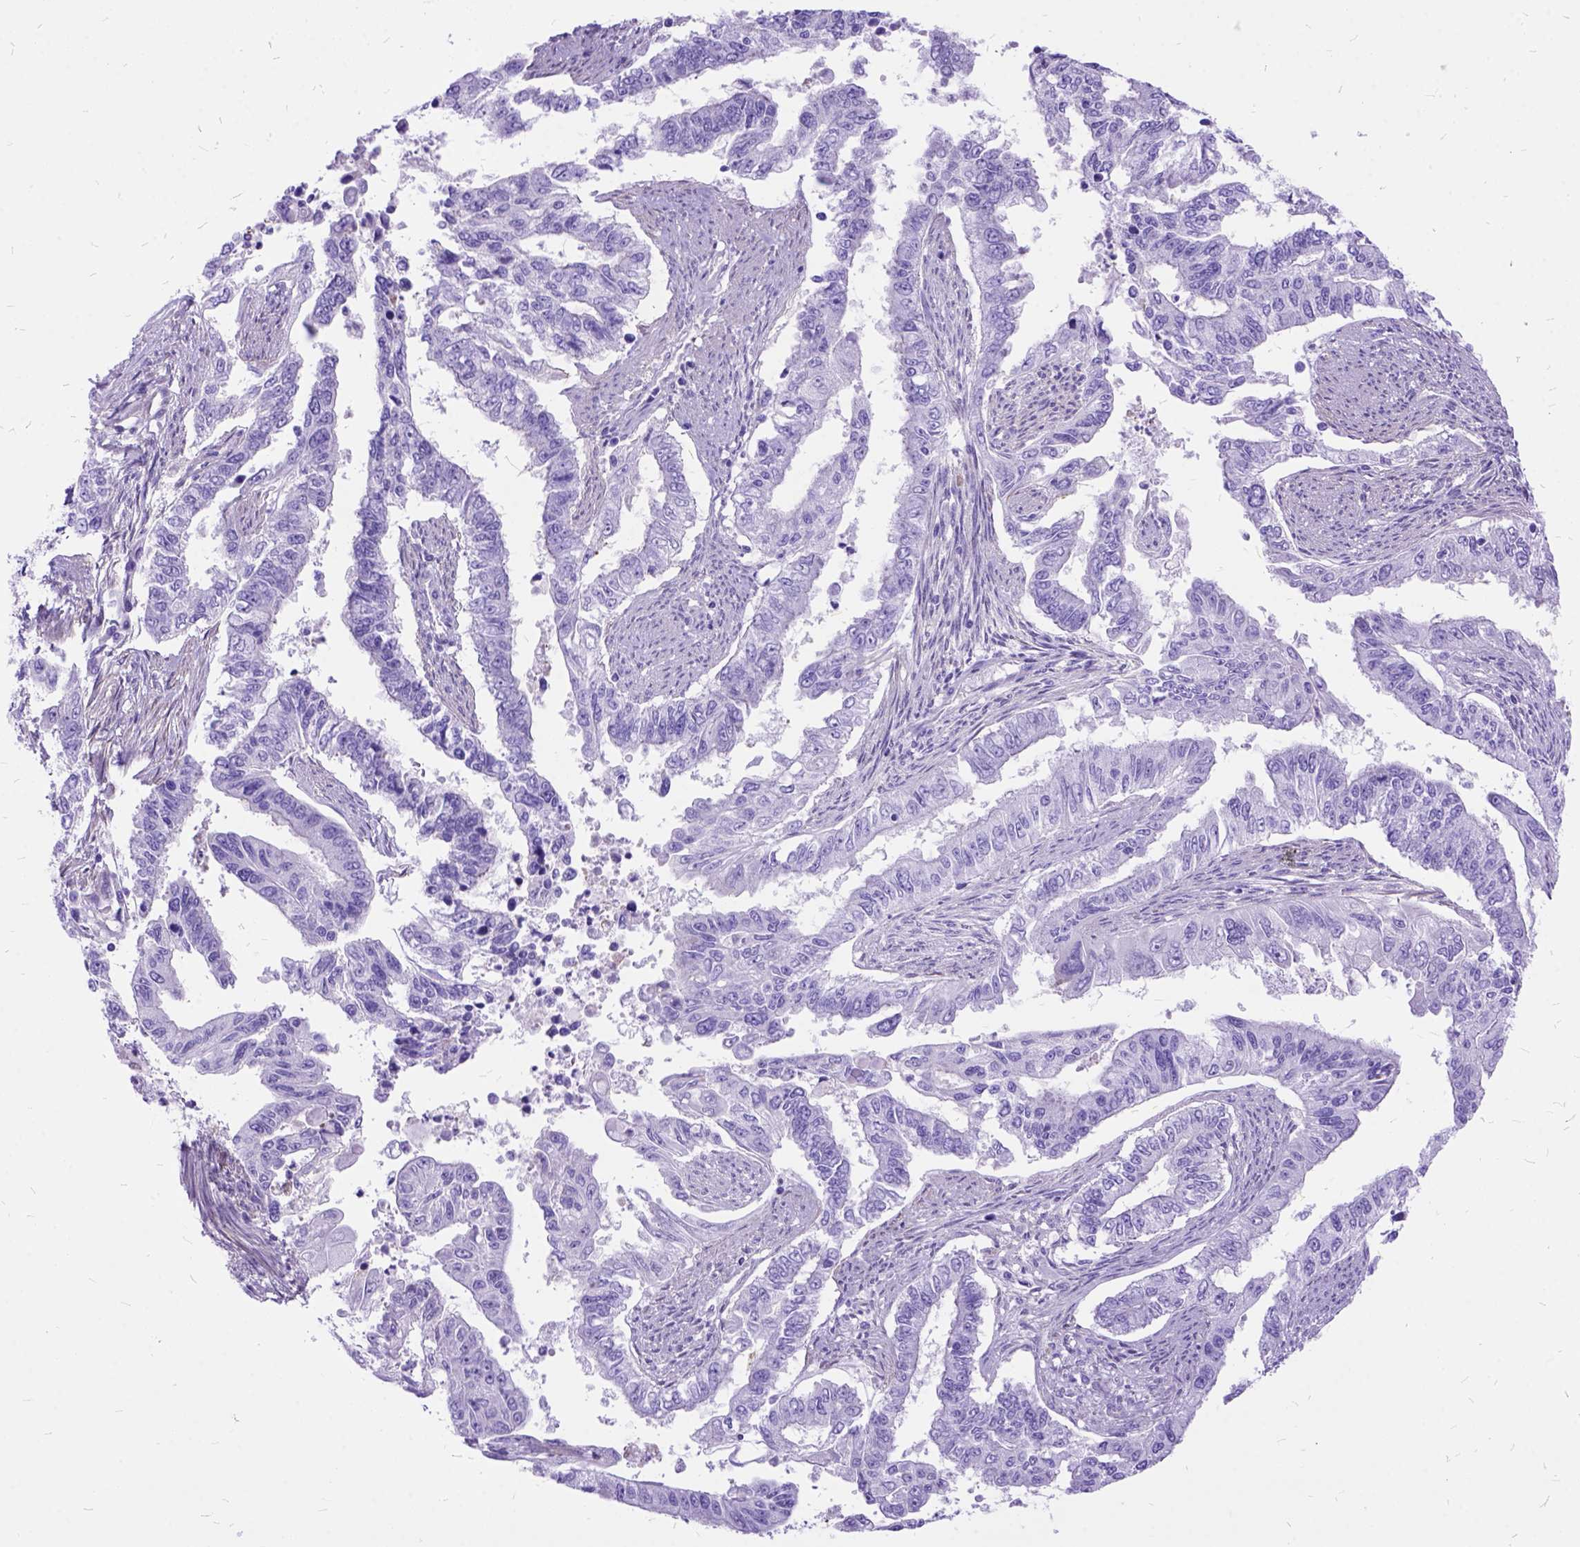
{"staining": {"intensity": "negative", "quantity": "none", "location": "none"}, "tissue": "endometrial cancer", "cell_type": "Tumor cells", "image_type": "cancer", "snomed": [{"axis": "morphology", "description": "Adenocarcinoma, NOS"}, {"axis": "topography", "description": "Uterus"}], "caption": "Tumor cells show no significant protein positivity in endometrial adenocarcinoma.", "gene": "ARL9", "patient": {"sex": "female", "age": 59}}